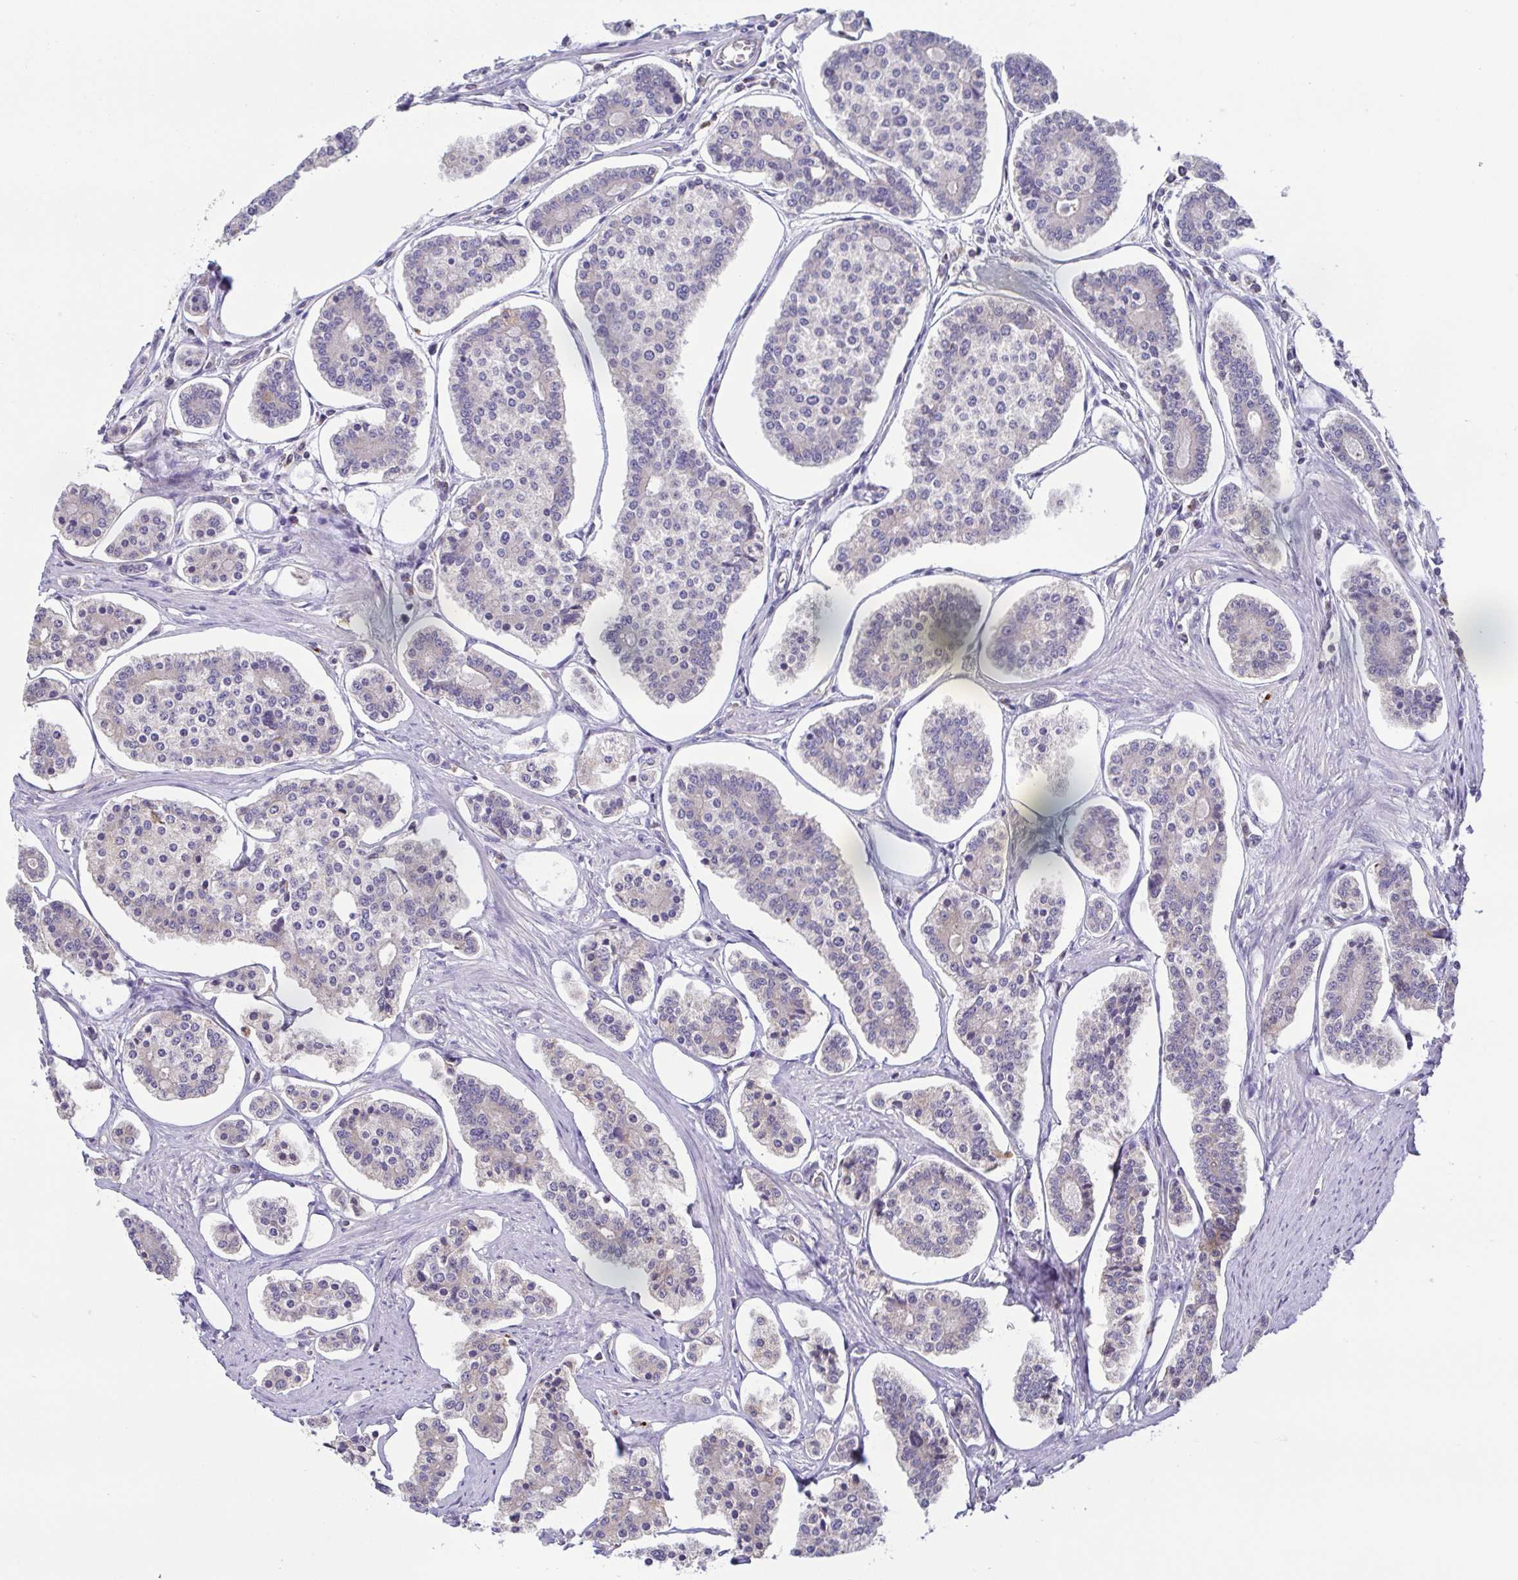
{"staining": {"intensity": "negative", "quantity": "none", "location": "none"}, "tissue": "carcinoid", "cell_type": "Tumor cells", "image_type": "cancer", "snomed": [{"axis": "morphology", "description": "Carcinoid, malignant, NOS"}, {"axis": "topography", "description": "Small intestine"}], "caption": "High magnification brightfield microscopy of carcinoid stained with DAB (3,3'-diaminobenzidine) (brown) and counterstained with hematoxylin (blue): tumor cells show no significant staining.", "gene": "OSBPL7", "patient": {"sex": "female", "age": 65}}